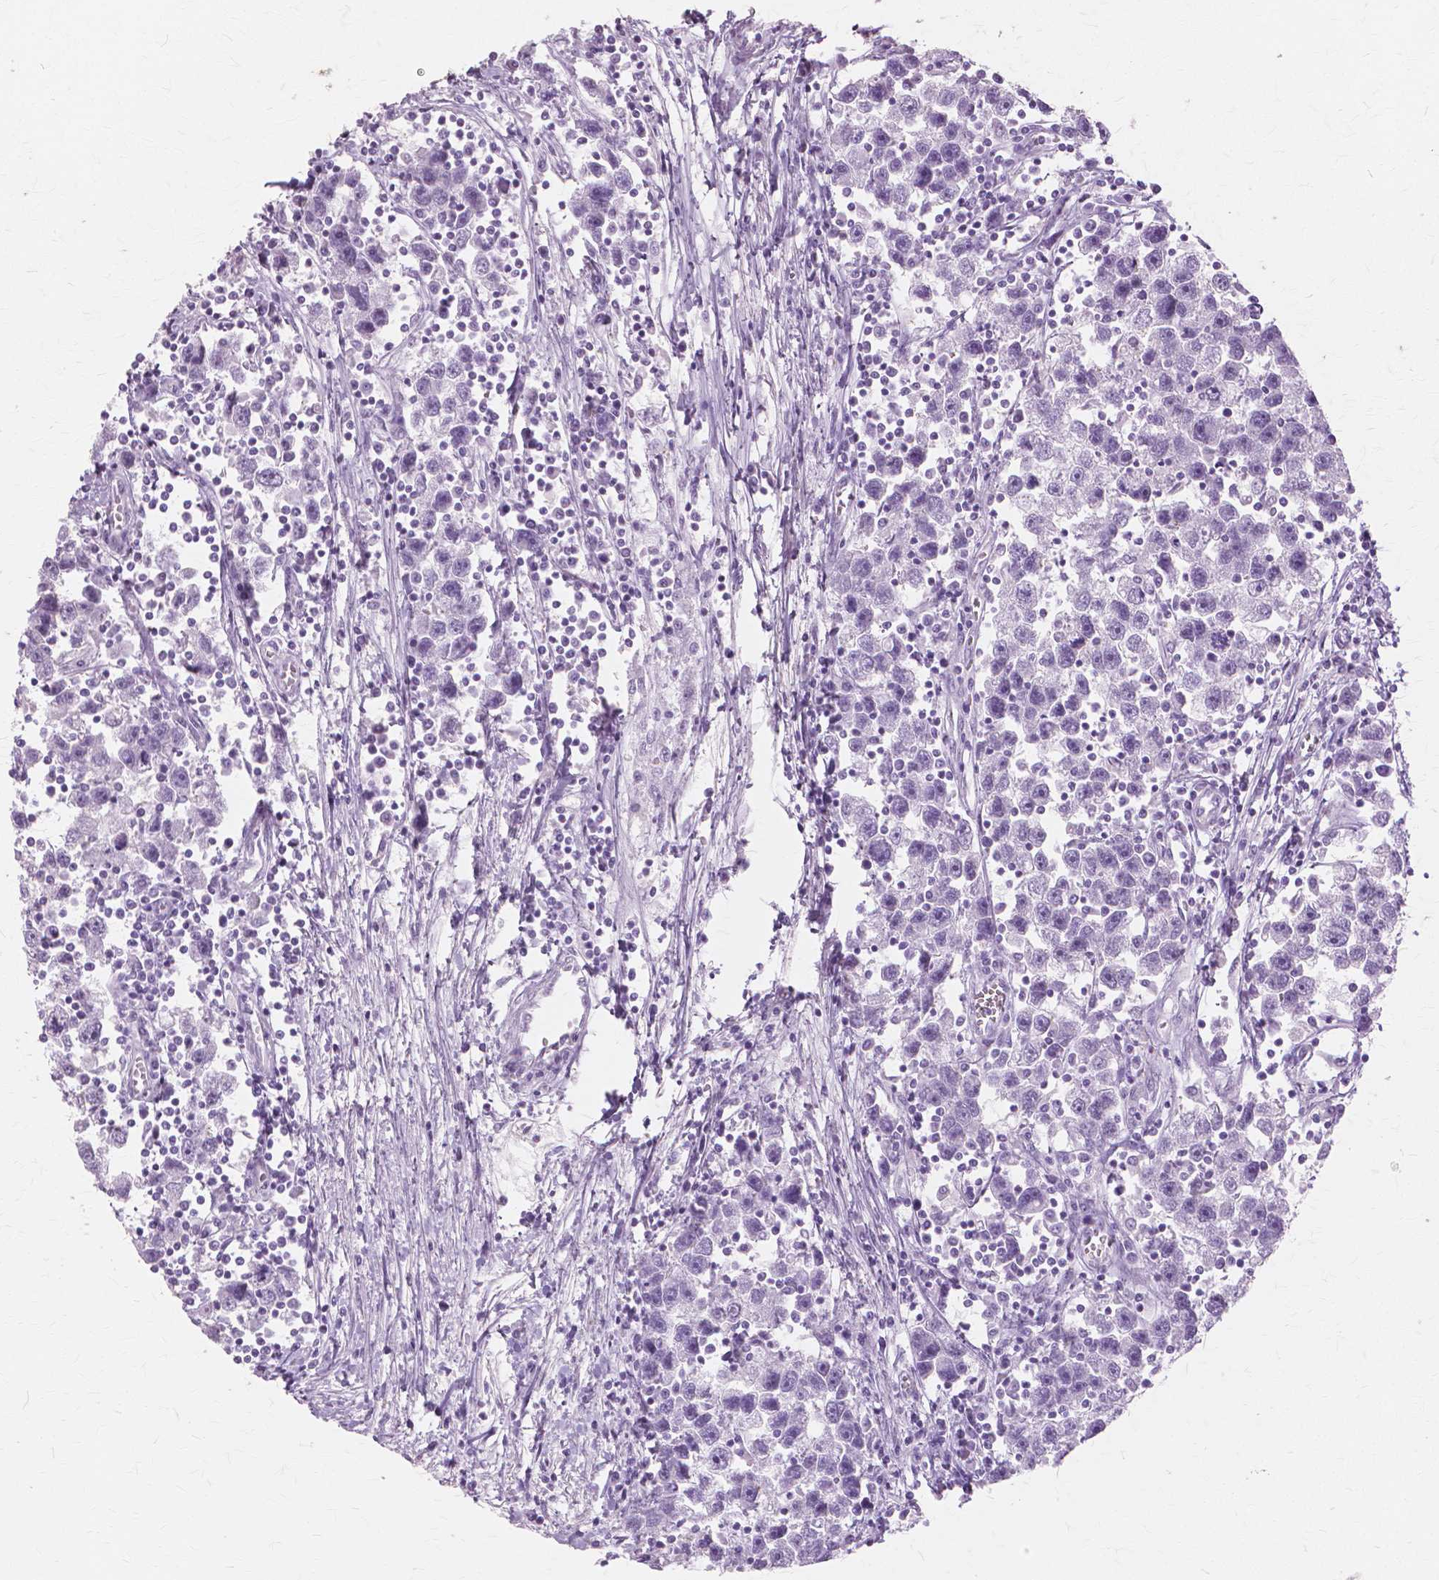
{"staining": {"intensity": "negative", "quantity": "none", "location": "none"}, "tissue": "testis cancer", "cell_type": "Tumor cells", "image_type": "cancer", "snomed": [{"axis": "morphology", "description": "Seminoma, NOS"}, {"axis": "topography", "description": "Testis"}], "caption": "IHC photomicrograph of human testis cancer (seminoma) stained for a protein (brown), which shows no positivity in tumor cells. (Immunohistochemistry, brightfield microscopy, high magnification).", "gene": "SFTPD", "patient": {"sex": "male", "age": 30}}